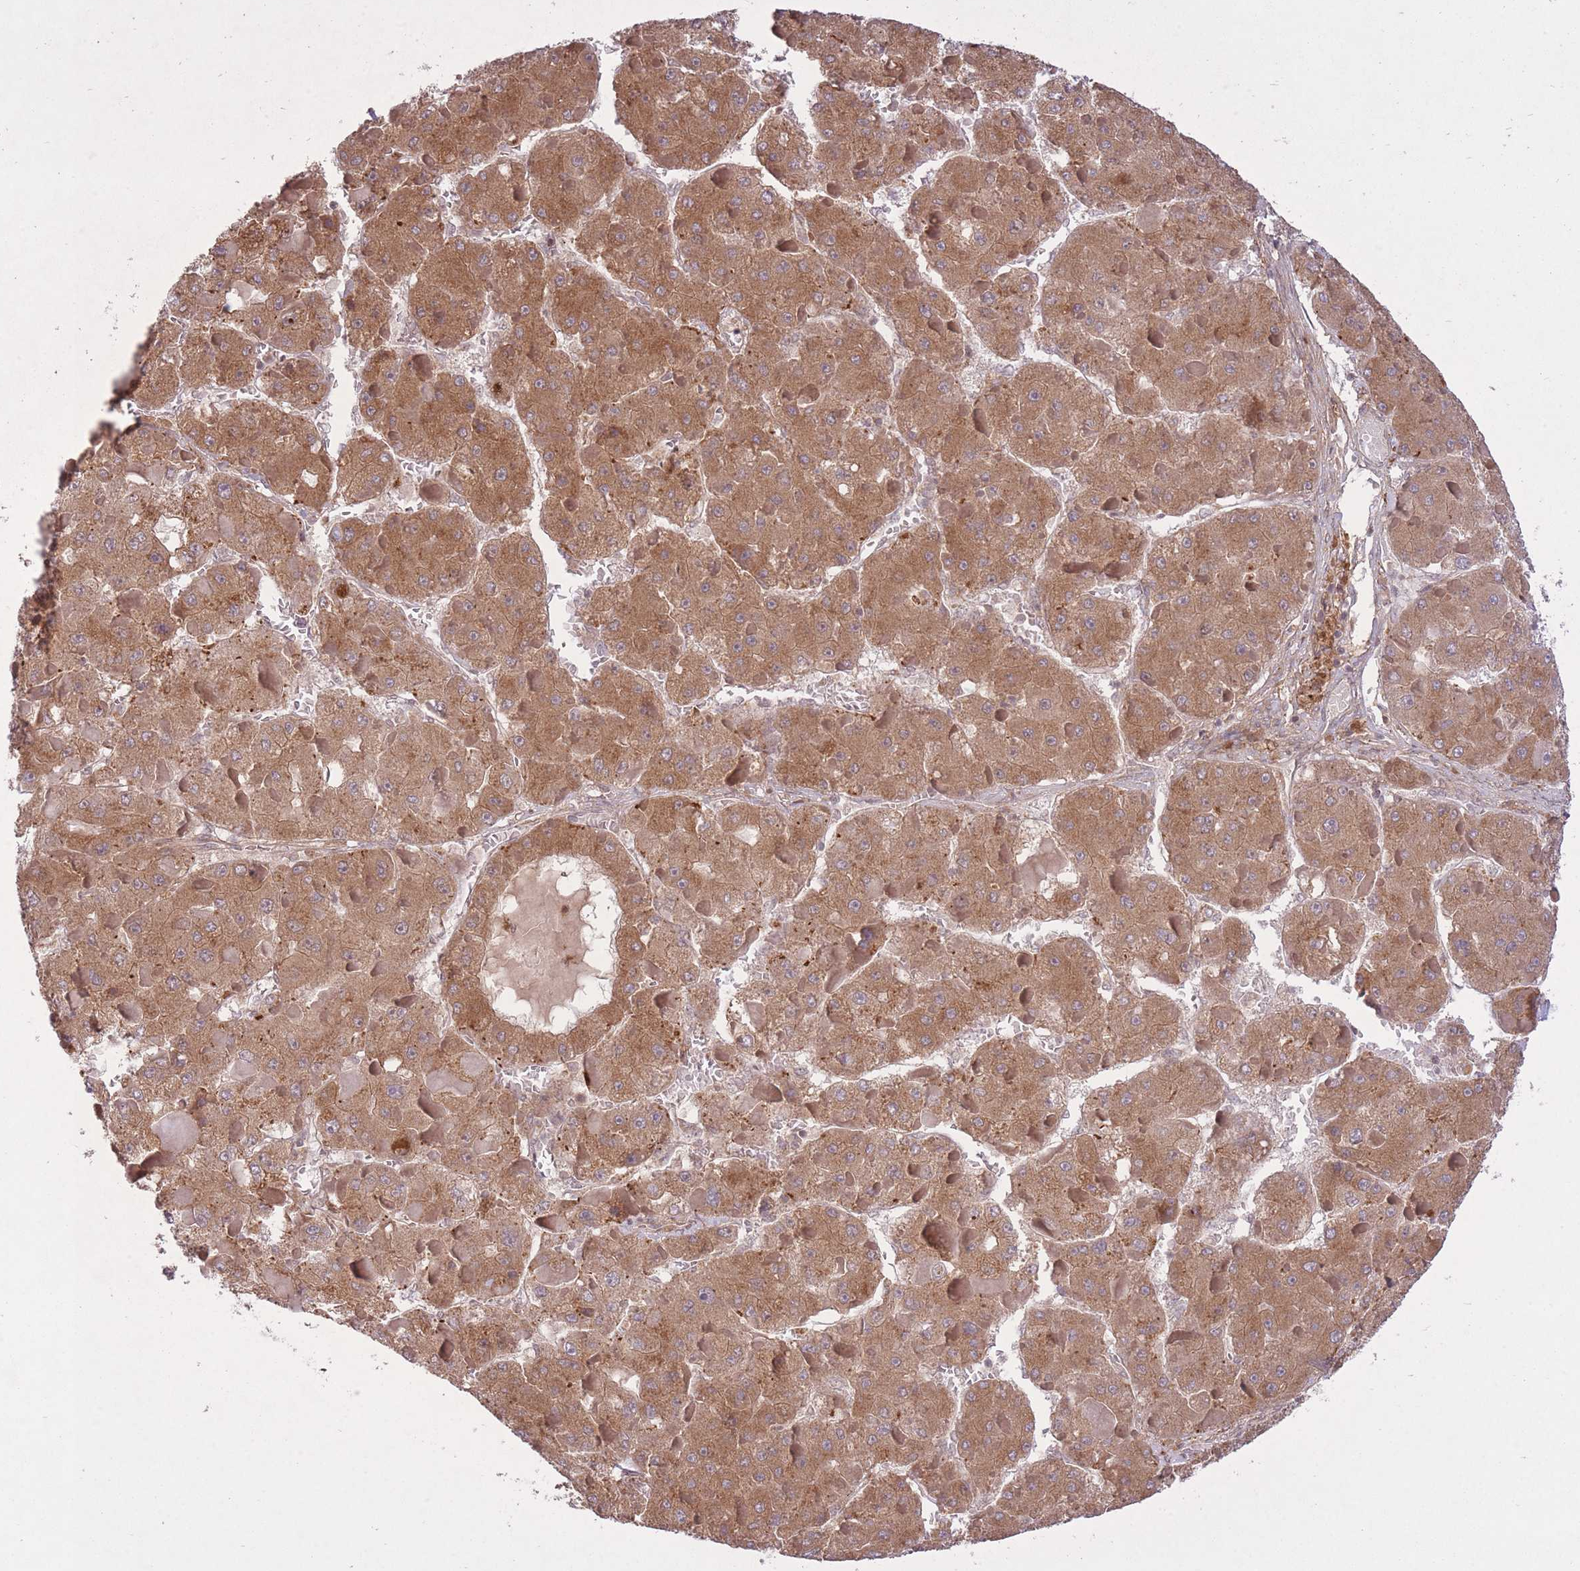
{"staining": {"intensity": "moderate", "quantity": ">75%", "location": "cytoplasmic/membranous"}, "tissue": "liver cancer", "cell_type": "Tumor cells", "image_type": "cancer", "snomed": [{"axis": "morphology", "description": "Carcinoma, Hepatocellular, NOS"}, {"axis": "topography", "description": "Liver"}], "caption": "A brown stain highlights moderate cytoplasmic/membranous expression of a protein in human liver cancer tumor cells. The staining is performed using DAB brown chromogen to label protein expression. The nuclei are counter-stained blue using hematoxylin.", "gene": "ZNF391", "patient": {"sex": "female", "age": 73}}